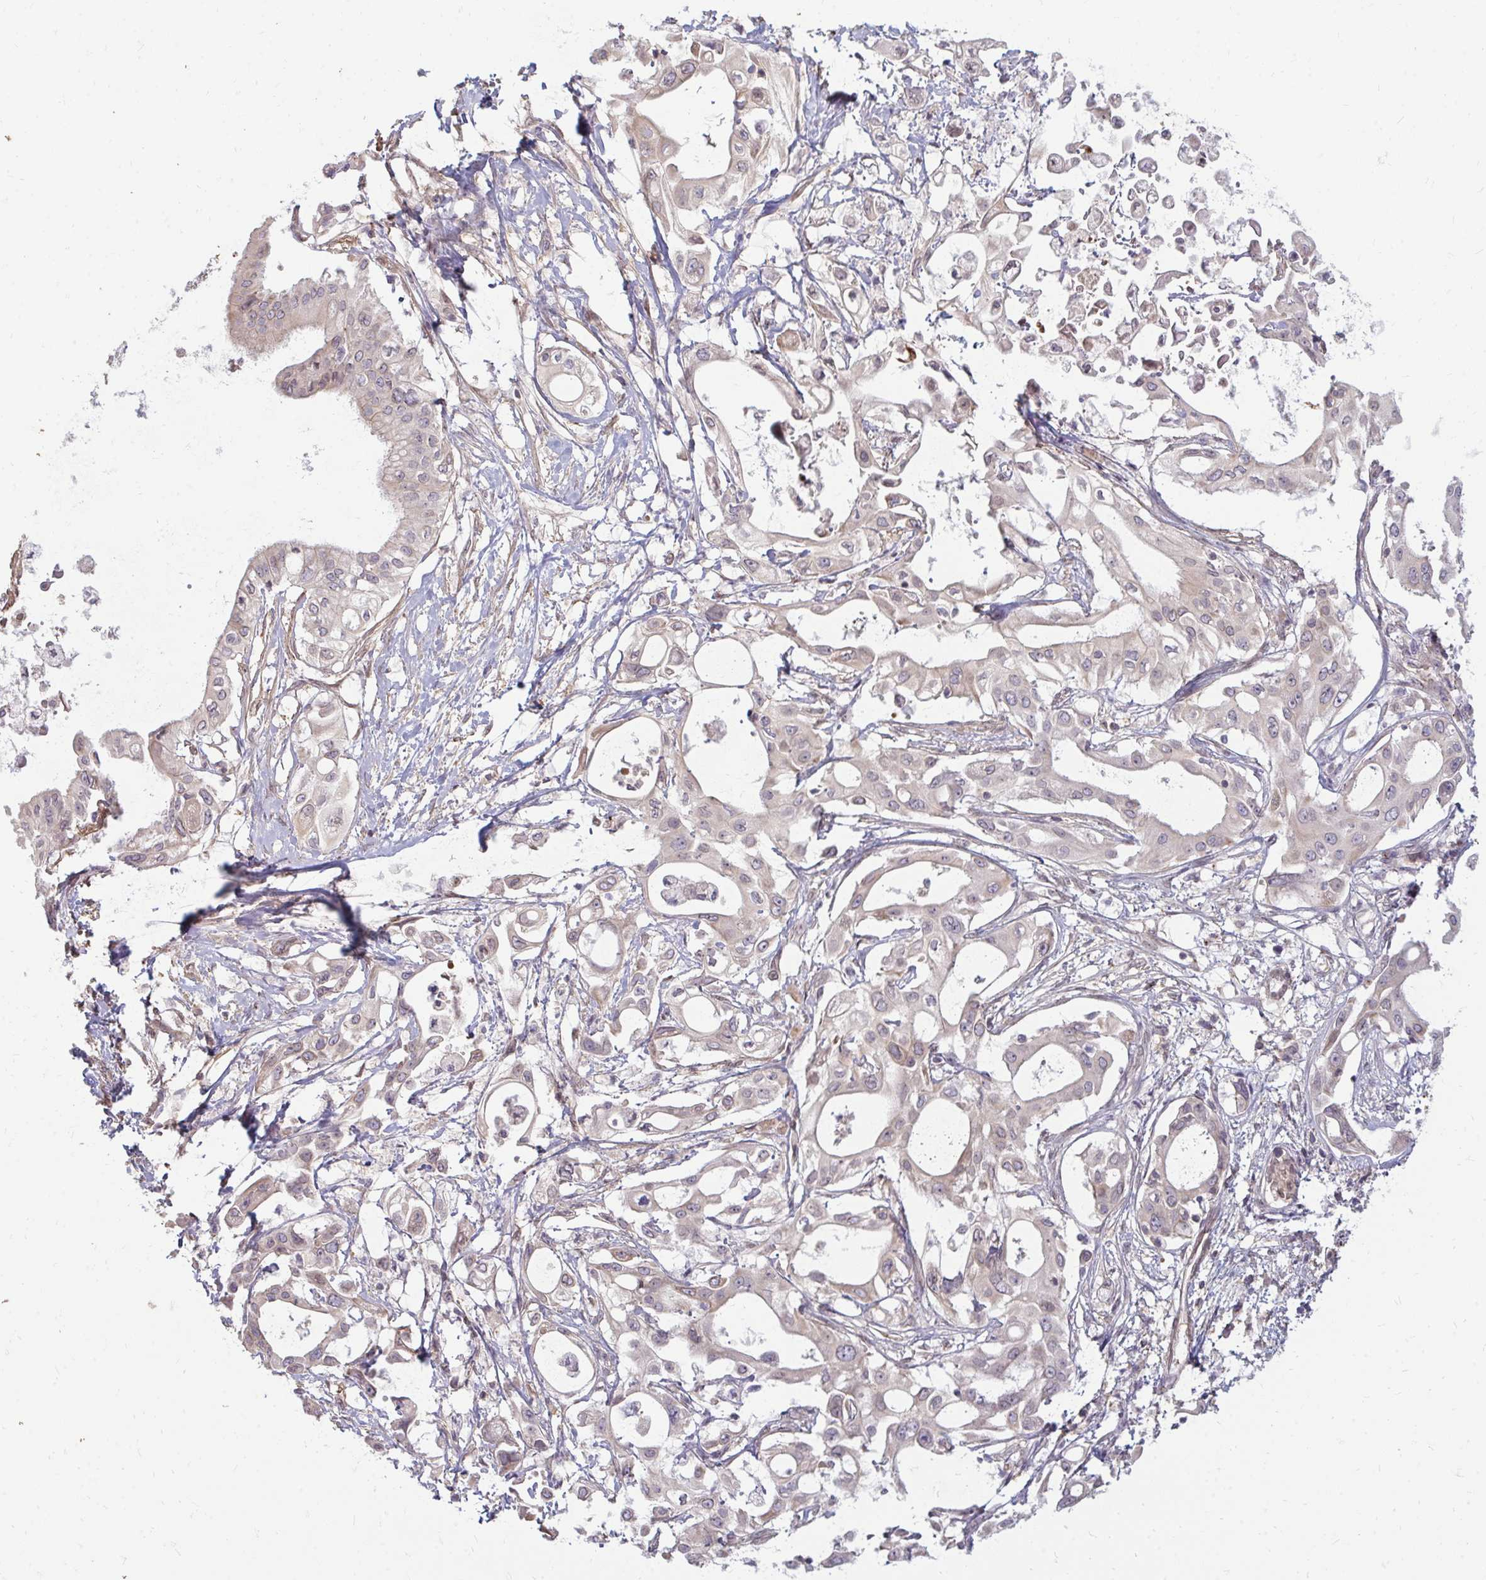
{"staining": {"intensity": "weak", "quantity": "25%-75%", "location": "cytoplasmic/membranous"}, "tissue": "pancreatic cancer", "cell_type": "Tumor cells", "image_type": "cancer", "snomed": [{"axis": "morphology", "description": "Adenocarcinoma, NOS"}, {"axis": "topography", "description": "Pancreas"}], "caption": "The histopathology image demonstrates staining of pancreatic cancer, revealing weak cytoplasmic/membranous protein staining (brown color) within tumor cells.", "gene": "GPC5", "patient": {"sex": "female", "age": 68}}